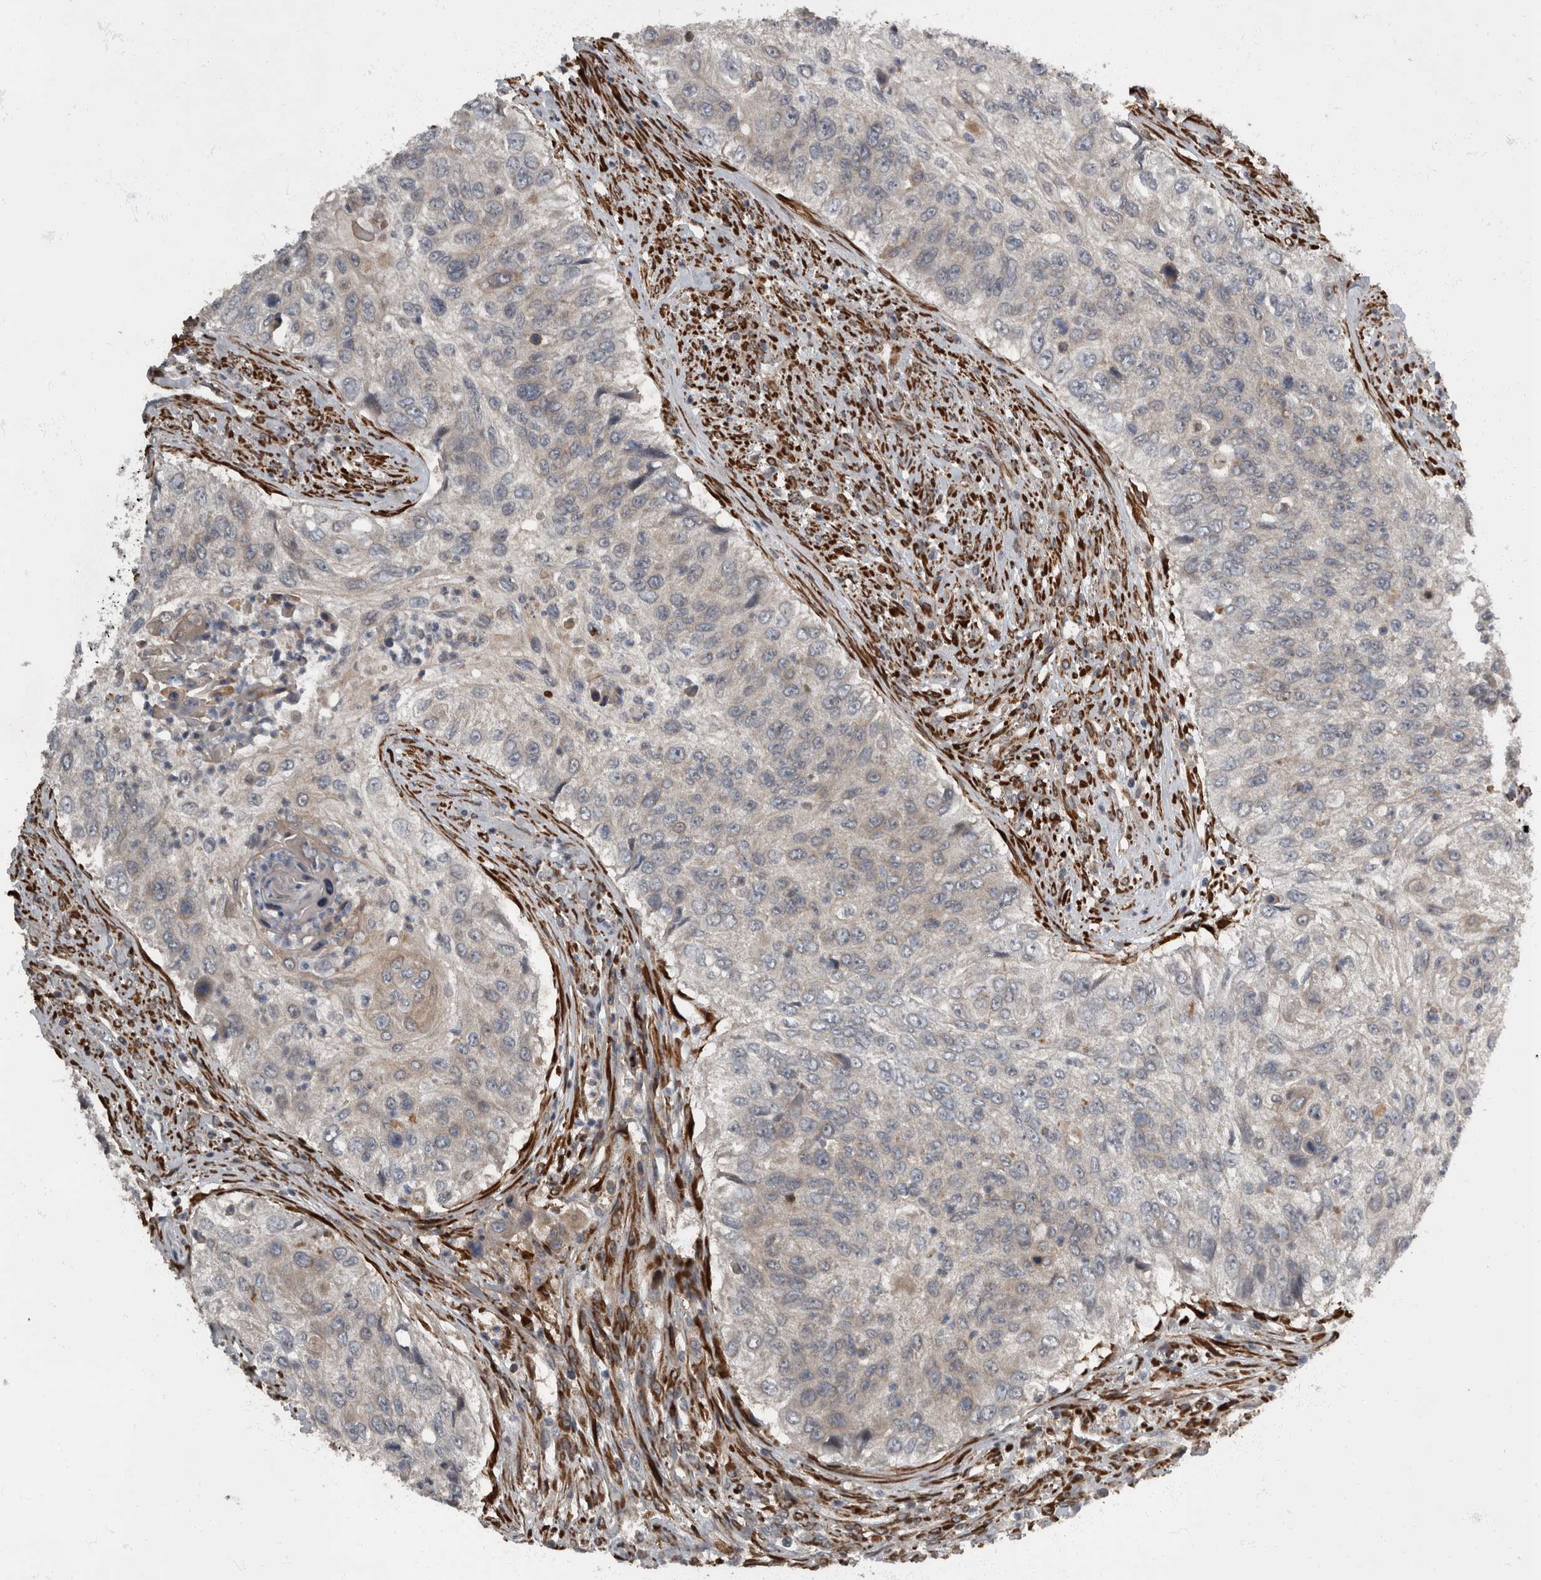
{"staining": {"intensity": "weak", "quantity": "<25%", "location": "cytoplasmic/membranous"}, "tissue": "urothelial cancer", "cell_type": "Tumor cells", "image_type": "cancer", "snomed": [{"axis": "morphology", "description": "Urothelial carcinoma, High grade"}, {"axis": "topography", "description": "Urinary bladder"}], "caption": "Immunohistochemistry (IHC) image of neoplastic tissue: human urothelial carcinoma (high-grade) stained with DAB exhibits no significant protein positivity in tumor cells.", "gene": "RABGGTB", "patient": {"sex": "female", "age": 60}}